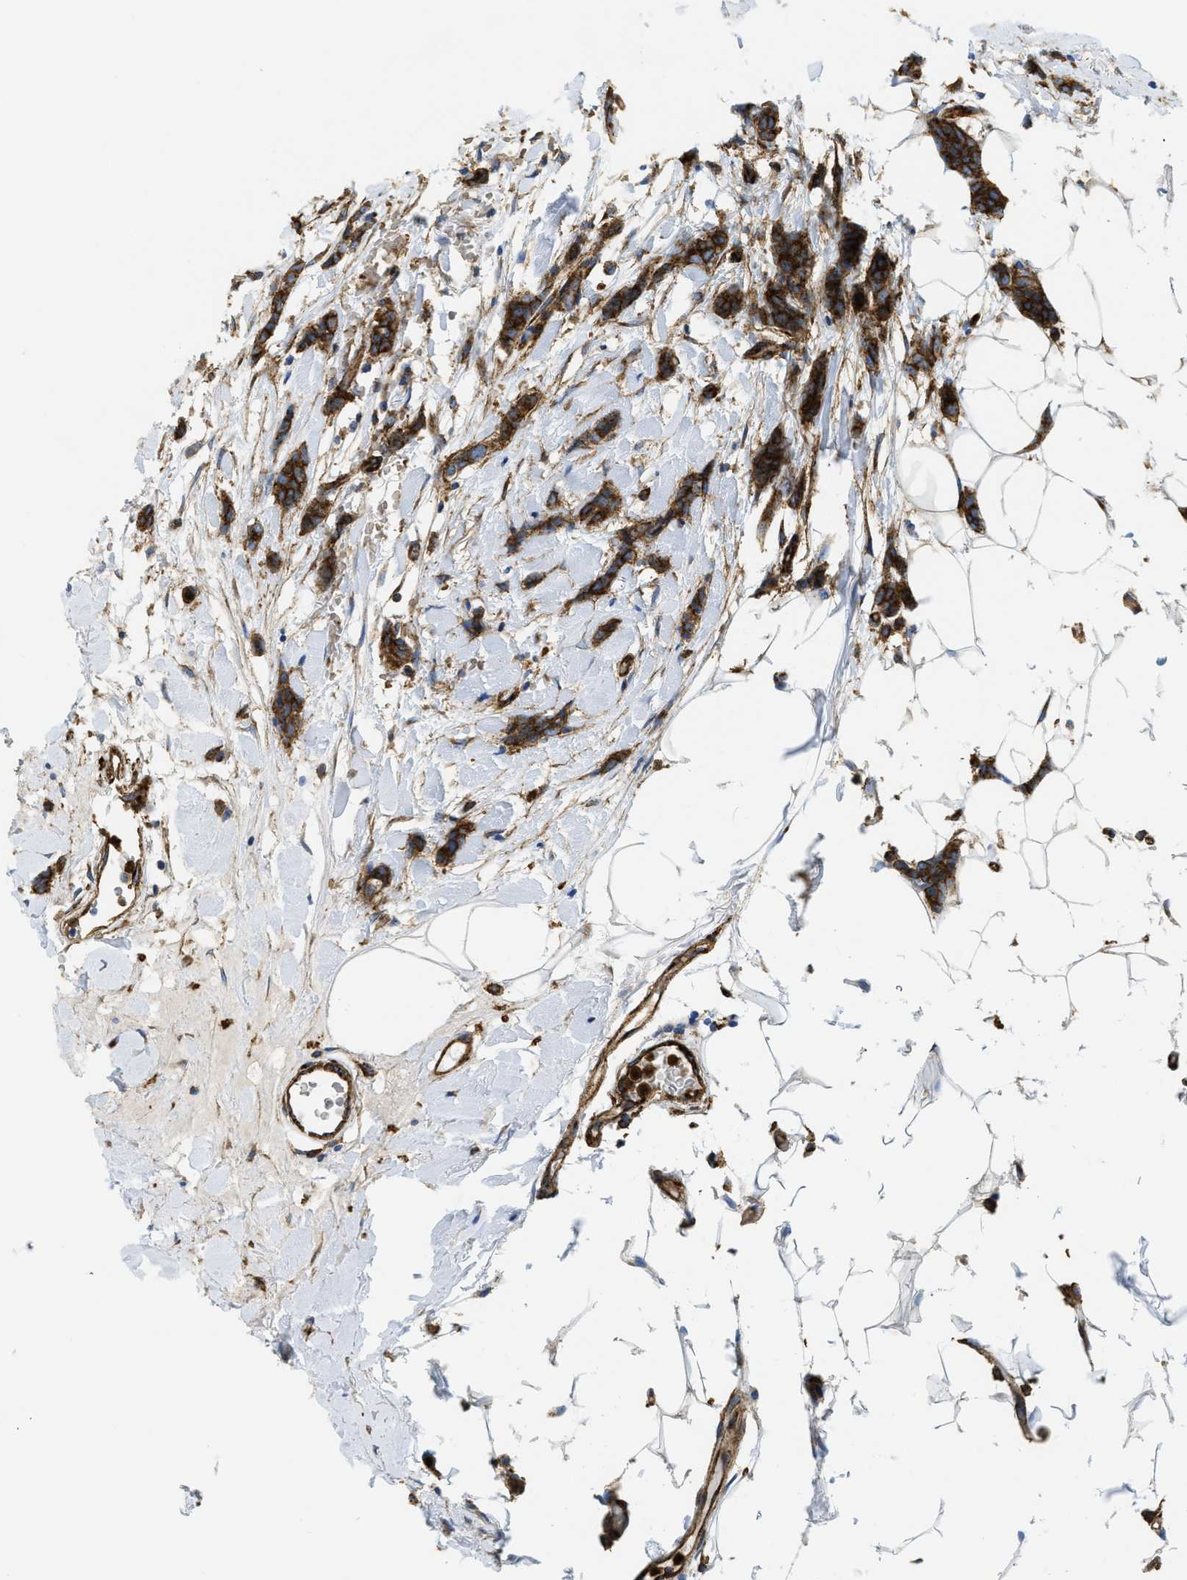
{"staining": {"intensity": "strong", "quantity": ">75%", "location": "cytoplasmic/membranous"}, "tissue": "breast cancer", "cell_type": "Tumor cells", "image_type": "cancer", "snomed": [{"axis": "morphology", "description": "Lobular carcinoma"}, {"axis": "topography", "description": "Skin"}, {"axis": "topography", "description": "Breast"}], "caption": "Human lobular carcinoma (breast) stained with a brown dye exhibits strong cytoplasmic/membranous positive staining in about >75% of tumor cells.", "gene": "HIP1", "patient": {"sex": "female", "age": 46}}